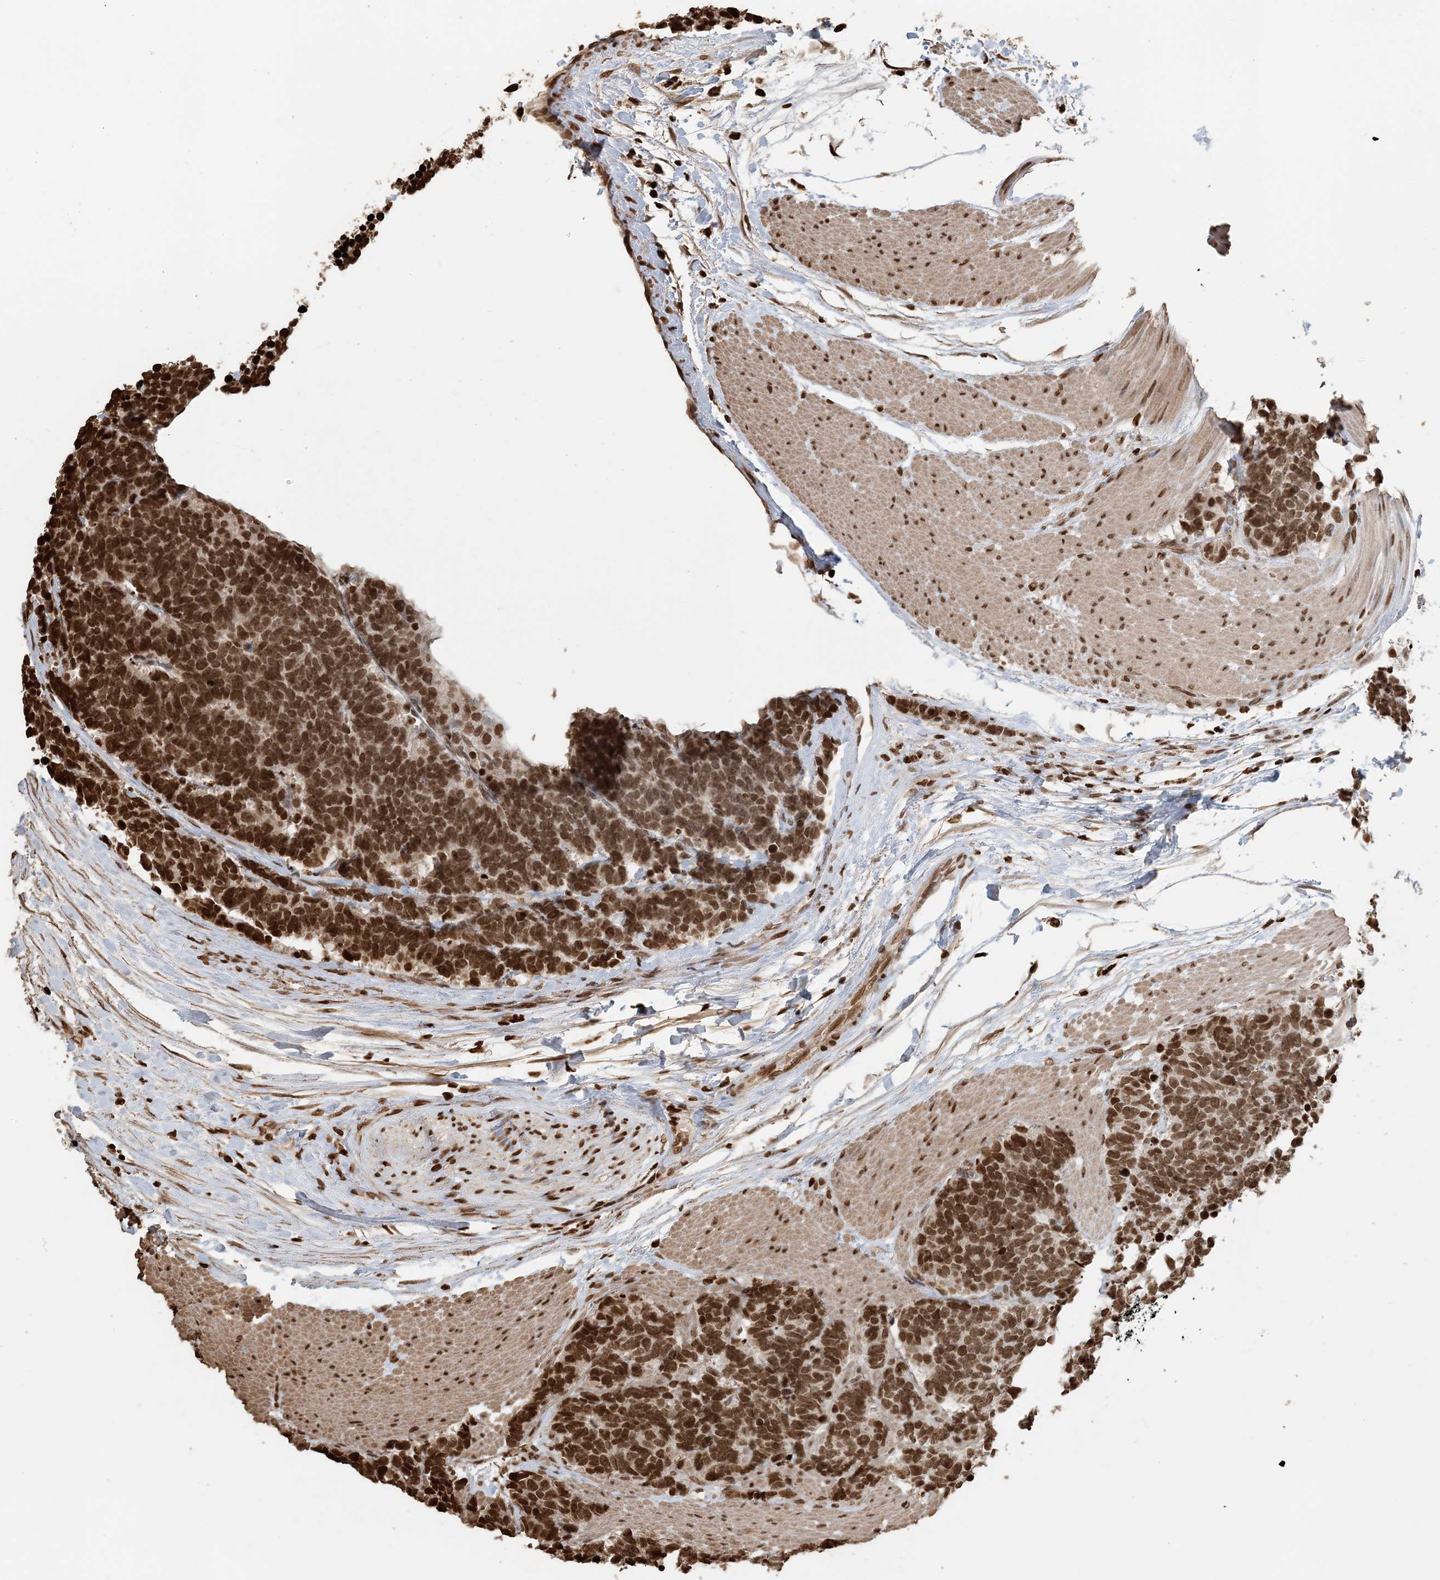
{"staining": {"intensity": "strong", "quantity": ">75%", "location": "nuclear"}, "tissue": "carcinoid", "cell_type": "Tumor cells", "image_type": "cancer", "snomed": [{"axis": "morphology", "description": "Carcinoma, NOS"}, {"axis": "morphology", "description": "Carcinoid, malignant, NOS"}, {"axis": "topography", "description": "Urinary bladder"}], "caption": "Human carcinoid stained for a protein (brown) displays strong nuclear positive positivity in about >75% of tumor cells.", "gene": "H3-3B", "patient": {"sex": "male", "age": 57}}